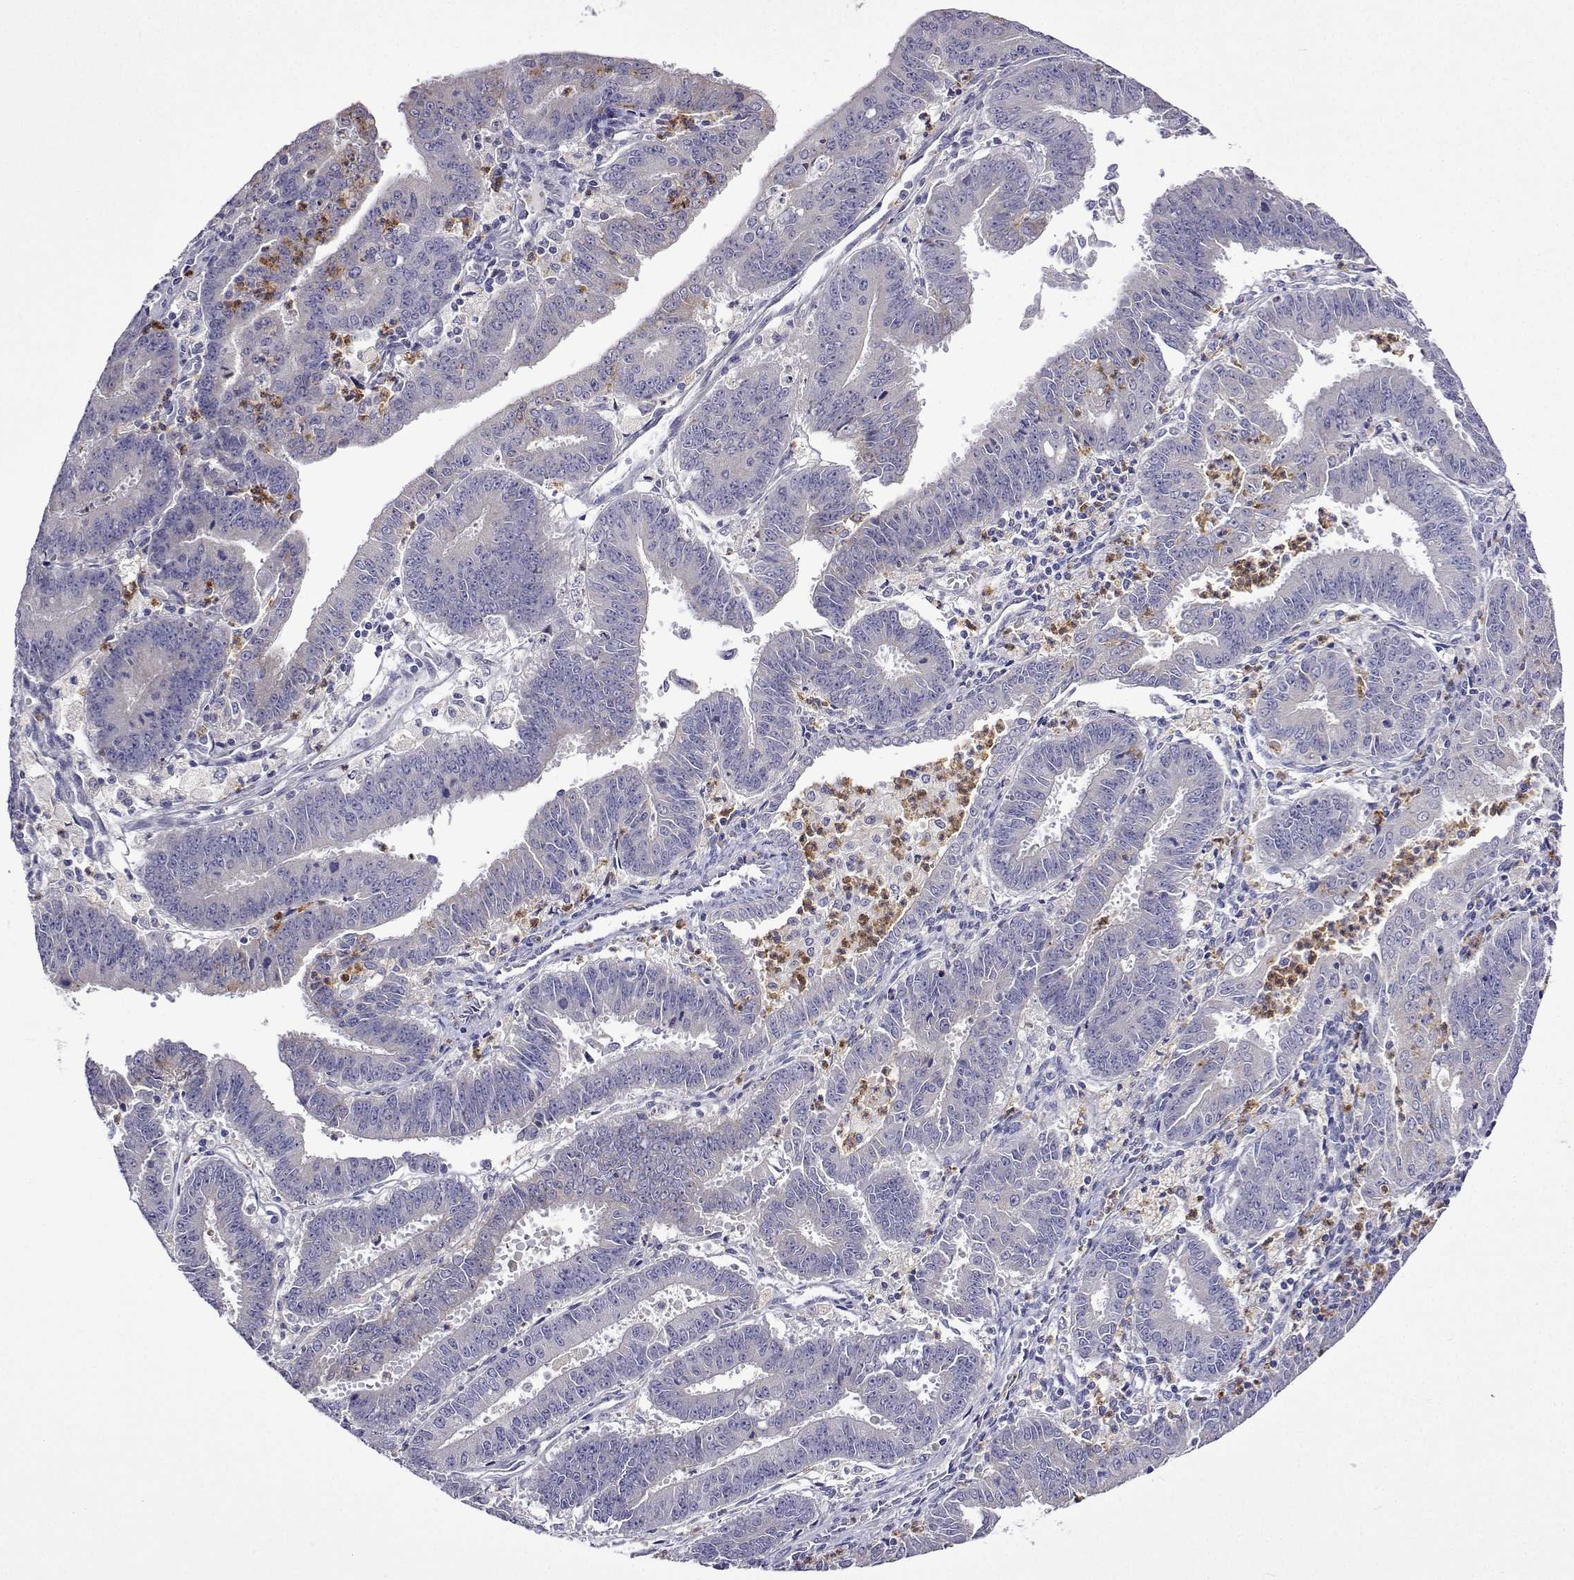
{"staining": {"intensity": "negative", "quantity": "none", "location": "none"}, "tissue": "endometrial cancer", "cell_type": "Tumor cells", "image_type": "cancer", "snomed": [{"axis": "morphology", "description": "Adenocarcinoma, NOS"}, {"axis": "topography", "description": "Endometrium"}], "caption": "There is no significant staining in tumor cells of adenocarcinoma (endometrial).", "gene": "SULT2A1", "patient": {"sex": "female", "age": 73}}